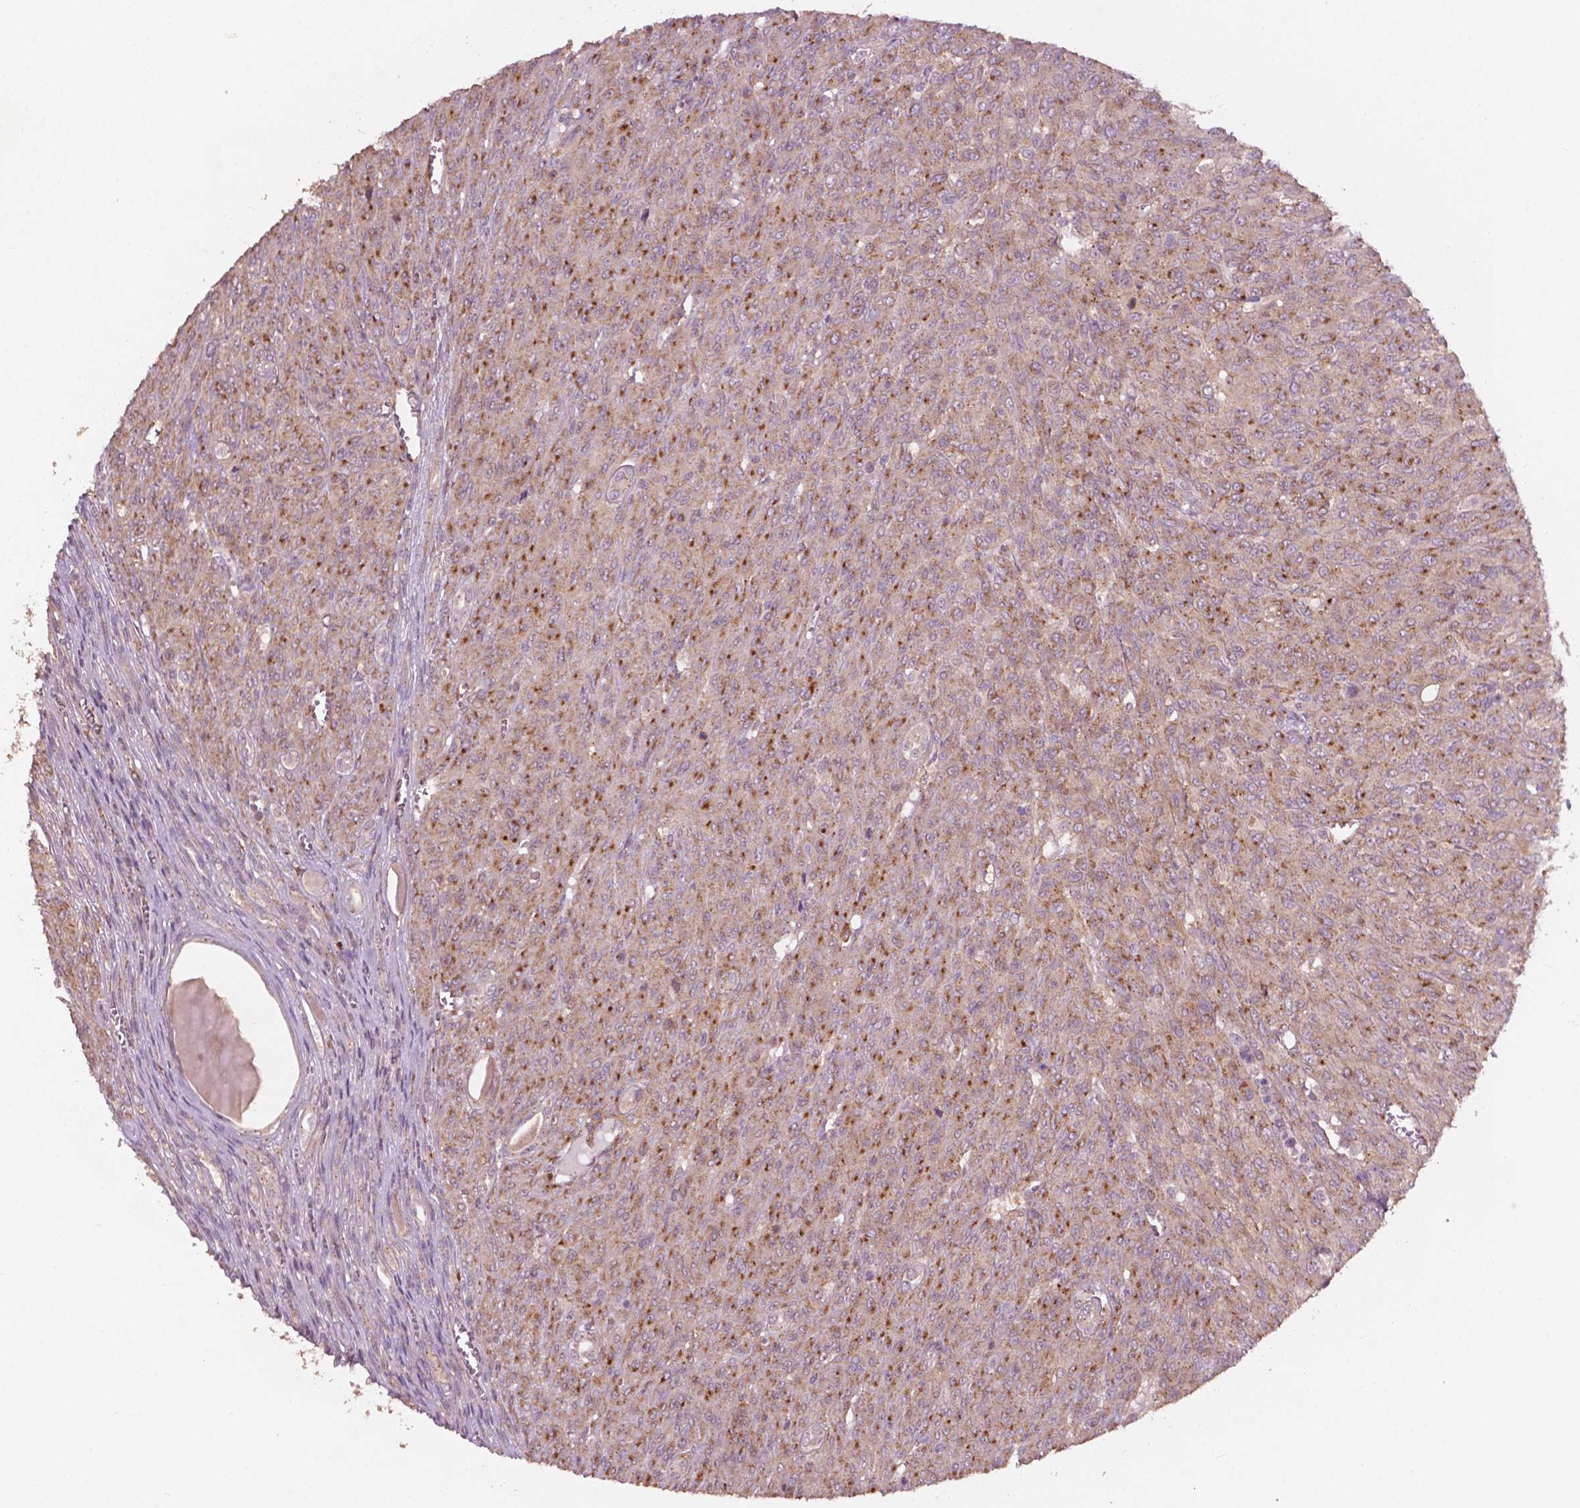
{"staining": {"intensity": "moderate", "quantity": "25%-75%", "location": "cytoplasmic/membranous"}, "tissue": "renal cancer", "cell_type": "Tumor cells", "image_type": "cancer", "snomed": [{"axis": "morphology", "description": "Adenocarcinoma, NOS"}, {"axis": "topography", "description": "Kidney"}], "caption": "Immunohistochemical staining of renal adenocarcinoma demonstrates medium levels of moderate cytoplasmic/membranous protein staining in about 25%-75% of tumor cells. (DAB = brown stain, brightfield microscopy at high magnification).", "gene": "CHPT1", "patient": {"sex": "male", "age": 58}}